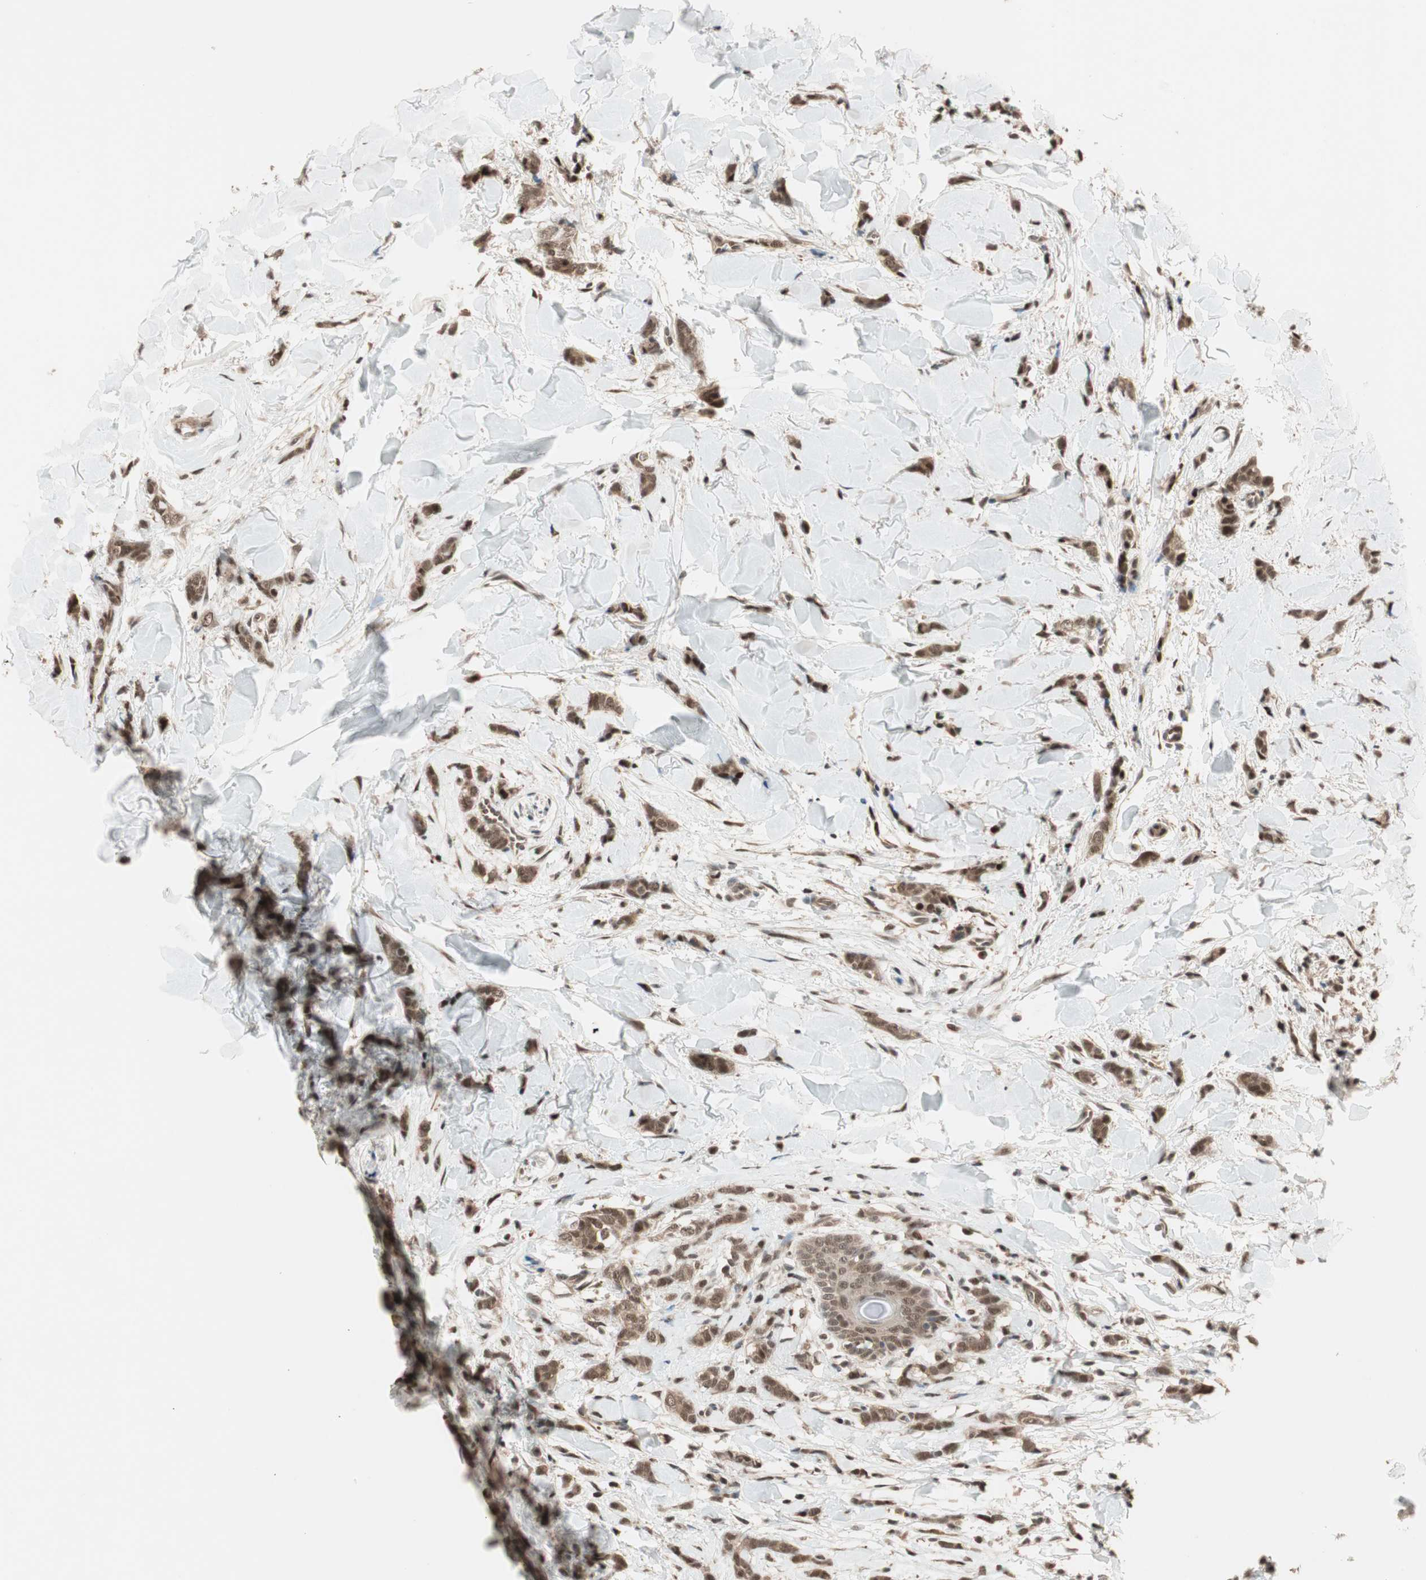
{"staining": {"intensity": "moderate", "quantity": ">75%", "location": "cytoplasmic/membranous,nuclear"}, "tissue": "breast cancer", "cell_type": "Tumor cells", "image_type": "cancer", "snomed": [{"axis": "morphology", "description": "Lobular carcinoma"}, {"axis": "topography", "description": "Skin"}, {"axis": "topography", "description": "Breast"}], "caption": "Immunohistochemical staining of breast lobular carcinoma shows medium levels of moderate cytoplasmic/membranous and nuclear protein positivity in about >75% of tumor cells.", "gene": "ZNF701", "patient": {"sex": "female", "age": 46}}